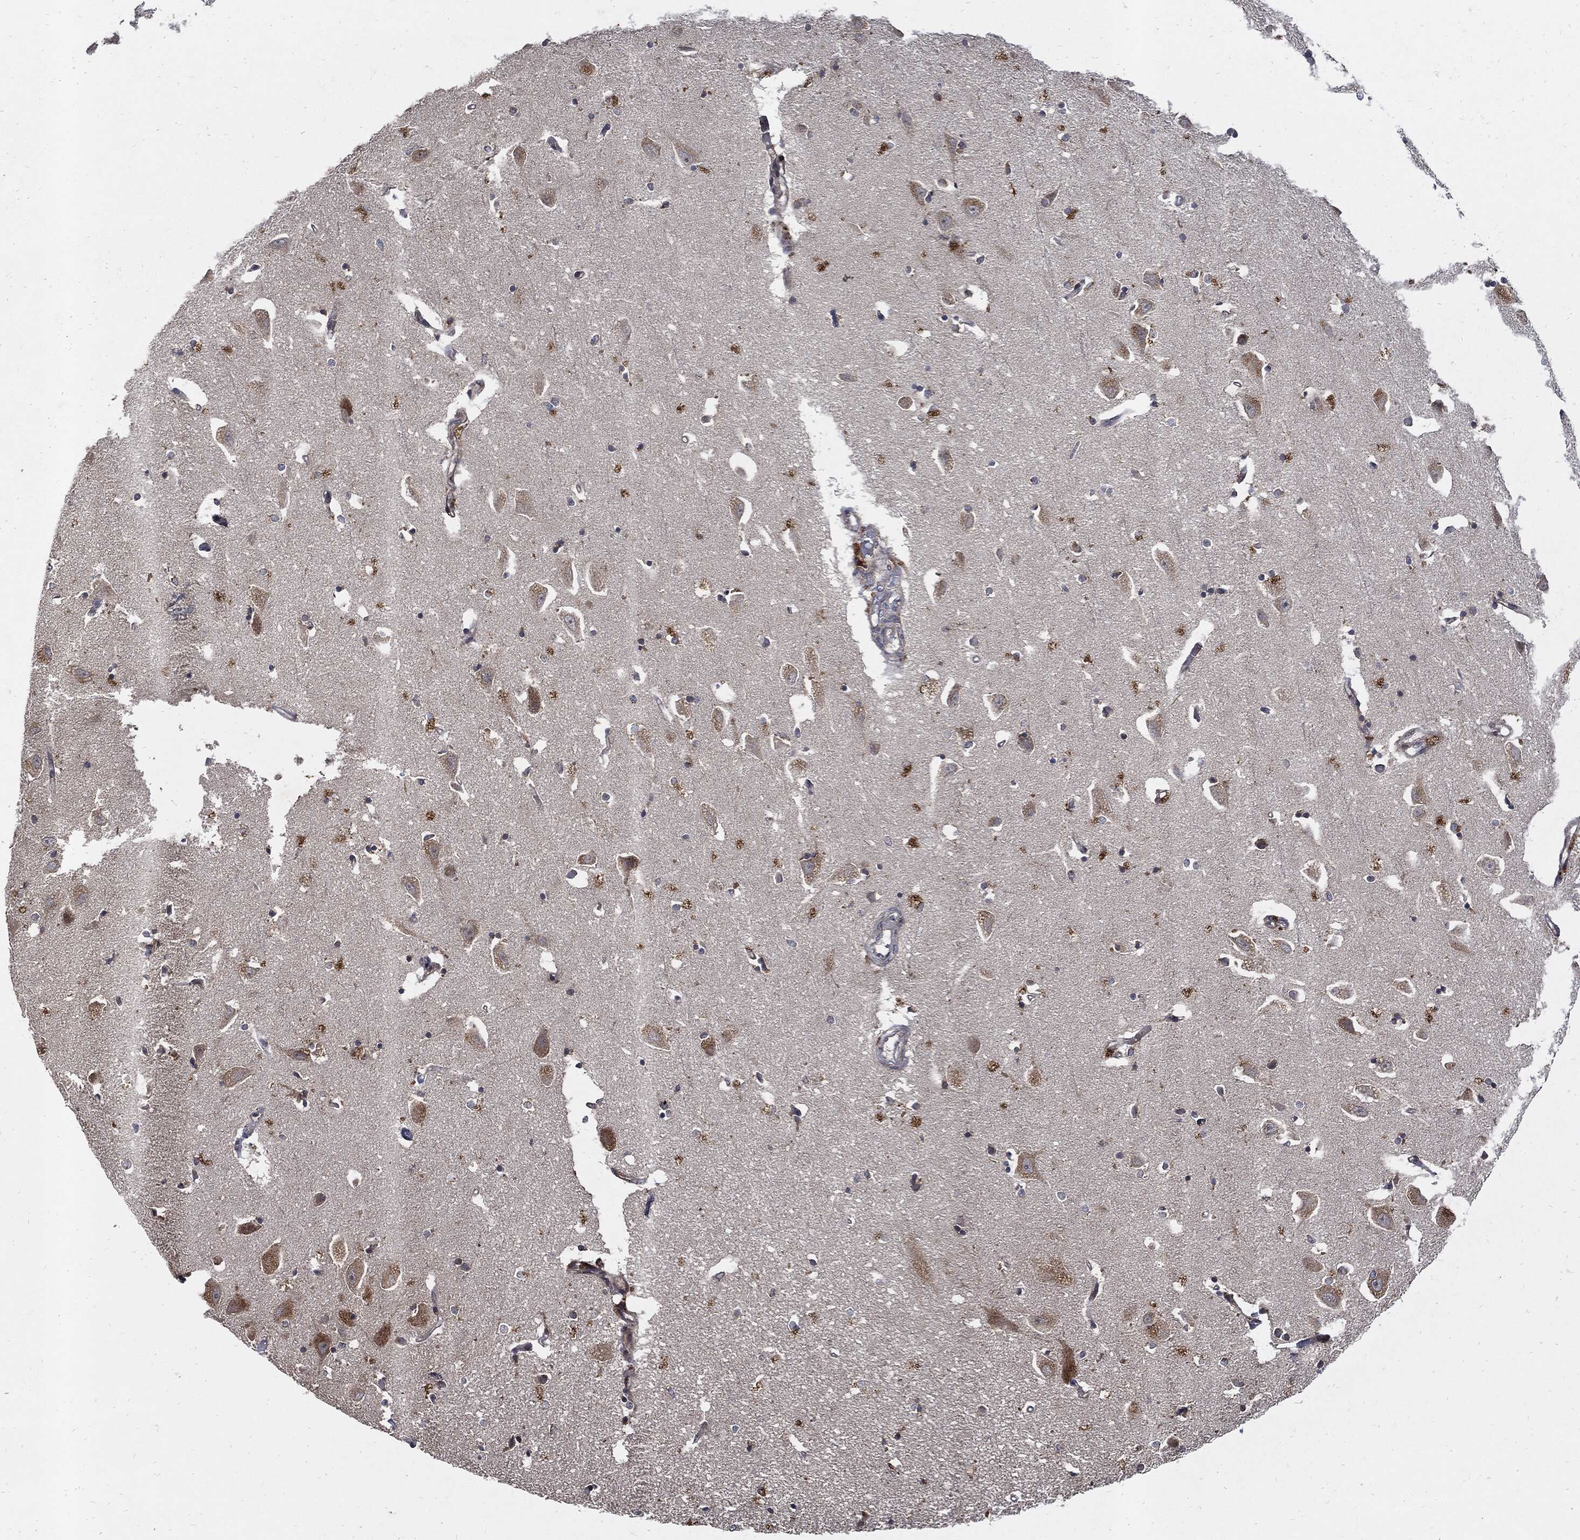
{"staining": {"intensity": "negative", "quantity": "none", "location": "none"}, "tissue": "hippocampus", "cell_type": "Glial cells", "image_type": "normal", "snomed": [{"axis": "morphology", "description": "Normal tissue, NOS"}, {"axis": "topography", "description": "Lateral ventricle wall"}, {"axis": "topography", "description": "Hippocampus"}], "caption": "Immunohistochemistry of unremarkable hippocampus shows no expression in glial cells. (DAB (3,3'-diaminobenzidine) immunohistochemistry (IHC) visualized using brightfield microscopy, high magnification).", "gene": "SLC31A2", "patient": {"sex": "female", "age": 63}}